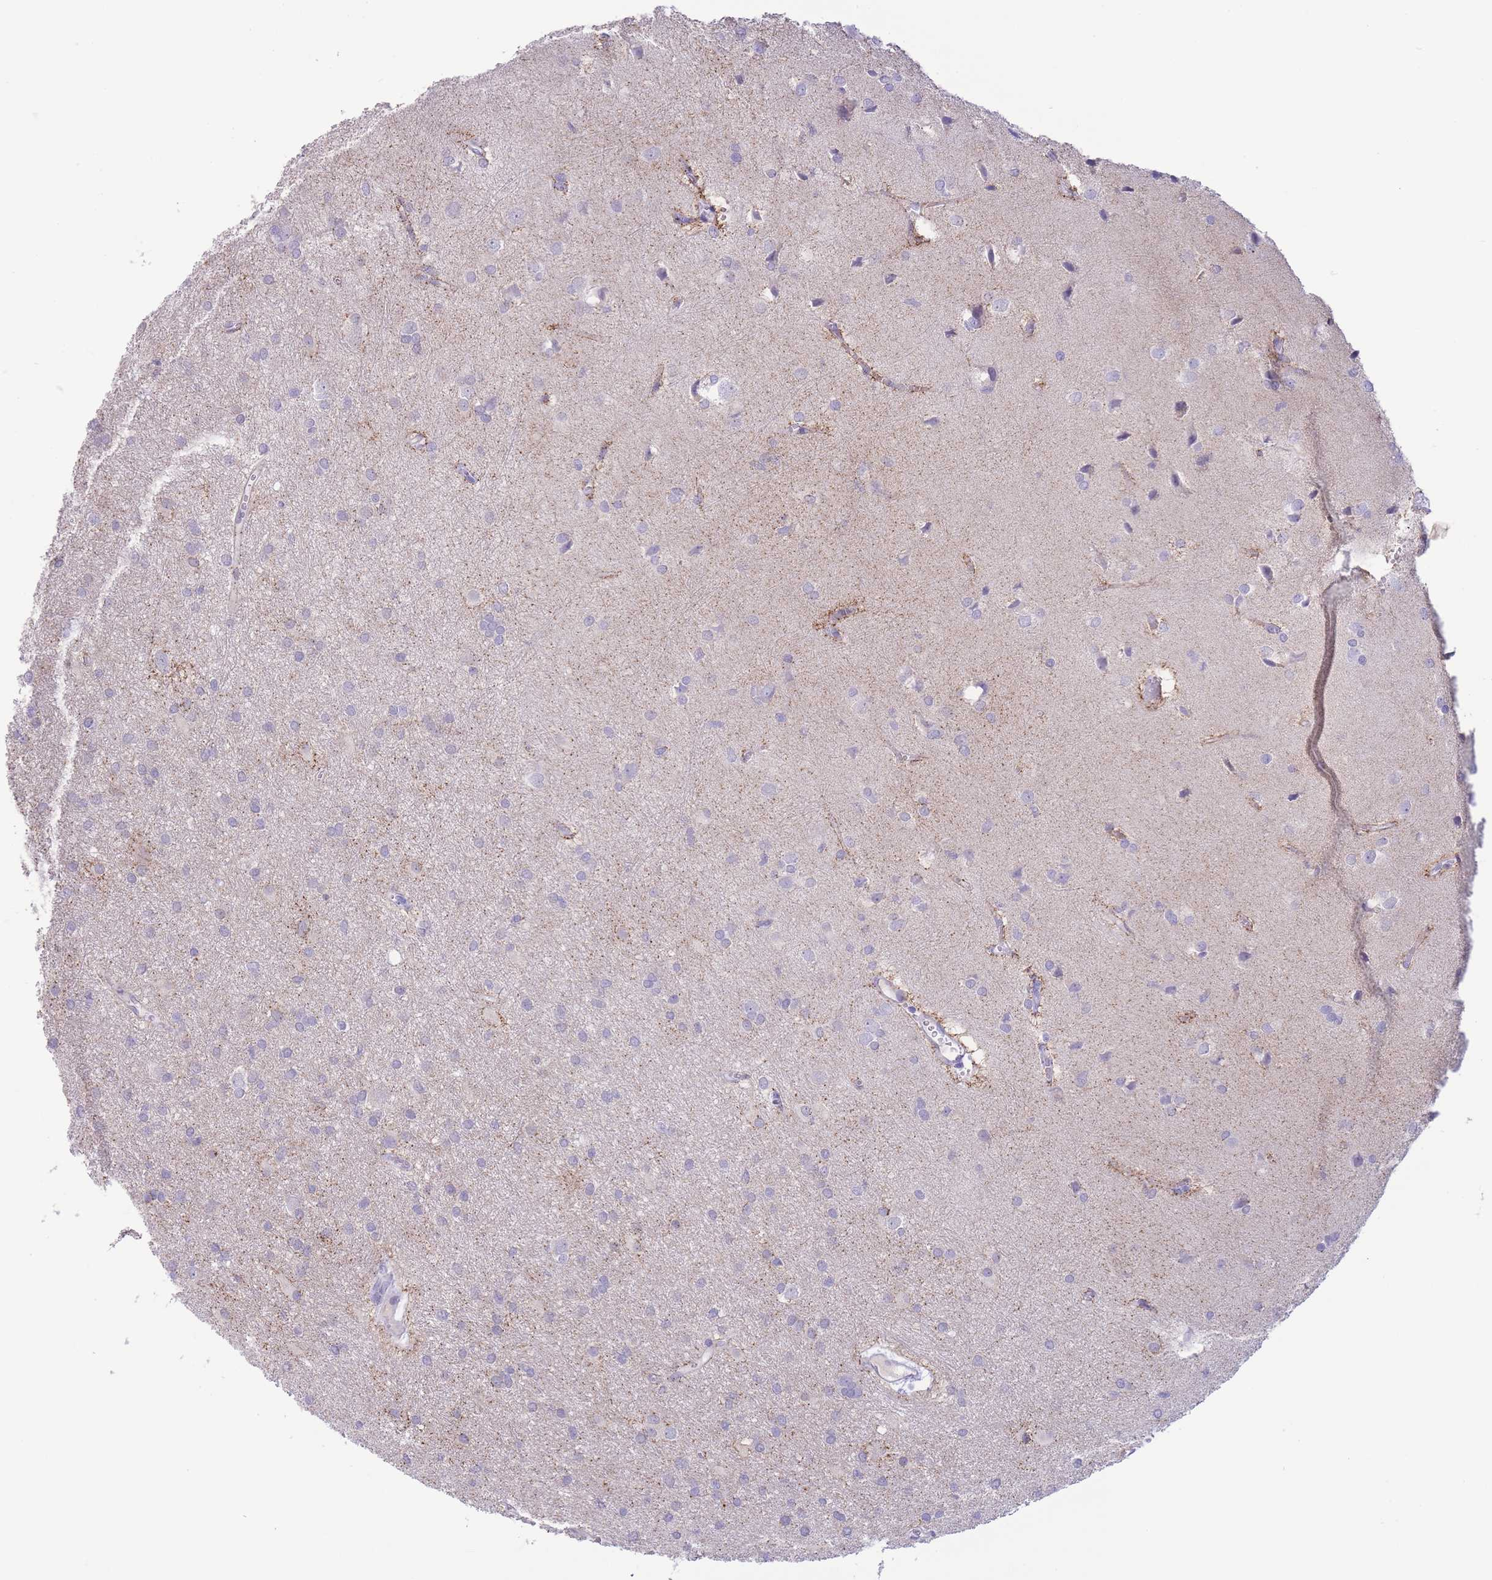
{"staining": {"intensity": "negative", "quantity": "none", "location": "none"}, "tissue": "glioma", "cell_type": "Tumor cells", "image_type": "cancer", "snomed": [{"axis": "morphology", "description": "Glioma, malignant, High grade"}, {"axis": "topography", "description": "Brain"}], "caption": "Malignant glioma (high-grade) was stained to show a protein in brown. There is no significant positivity in tumor cells. The staining was performed using DAB to visualize the protein expression in brown, while the nuclei were stained in blue with hematoxylin (Magnification: 20x).", "gene": "ASAP3", "patient": {"sex": "female", "age": 50}}